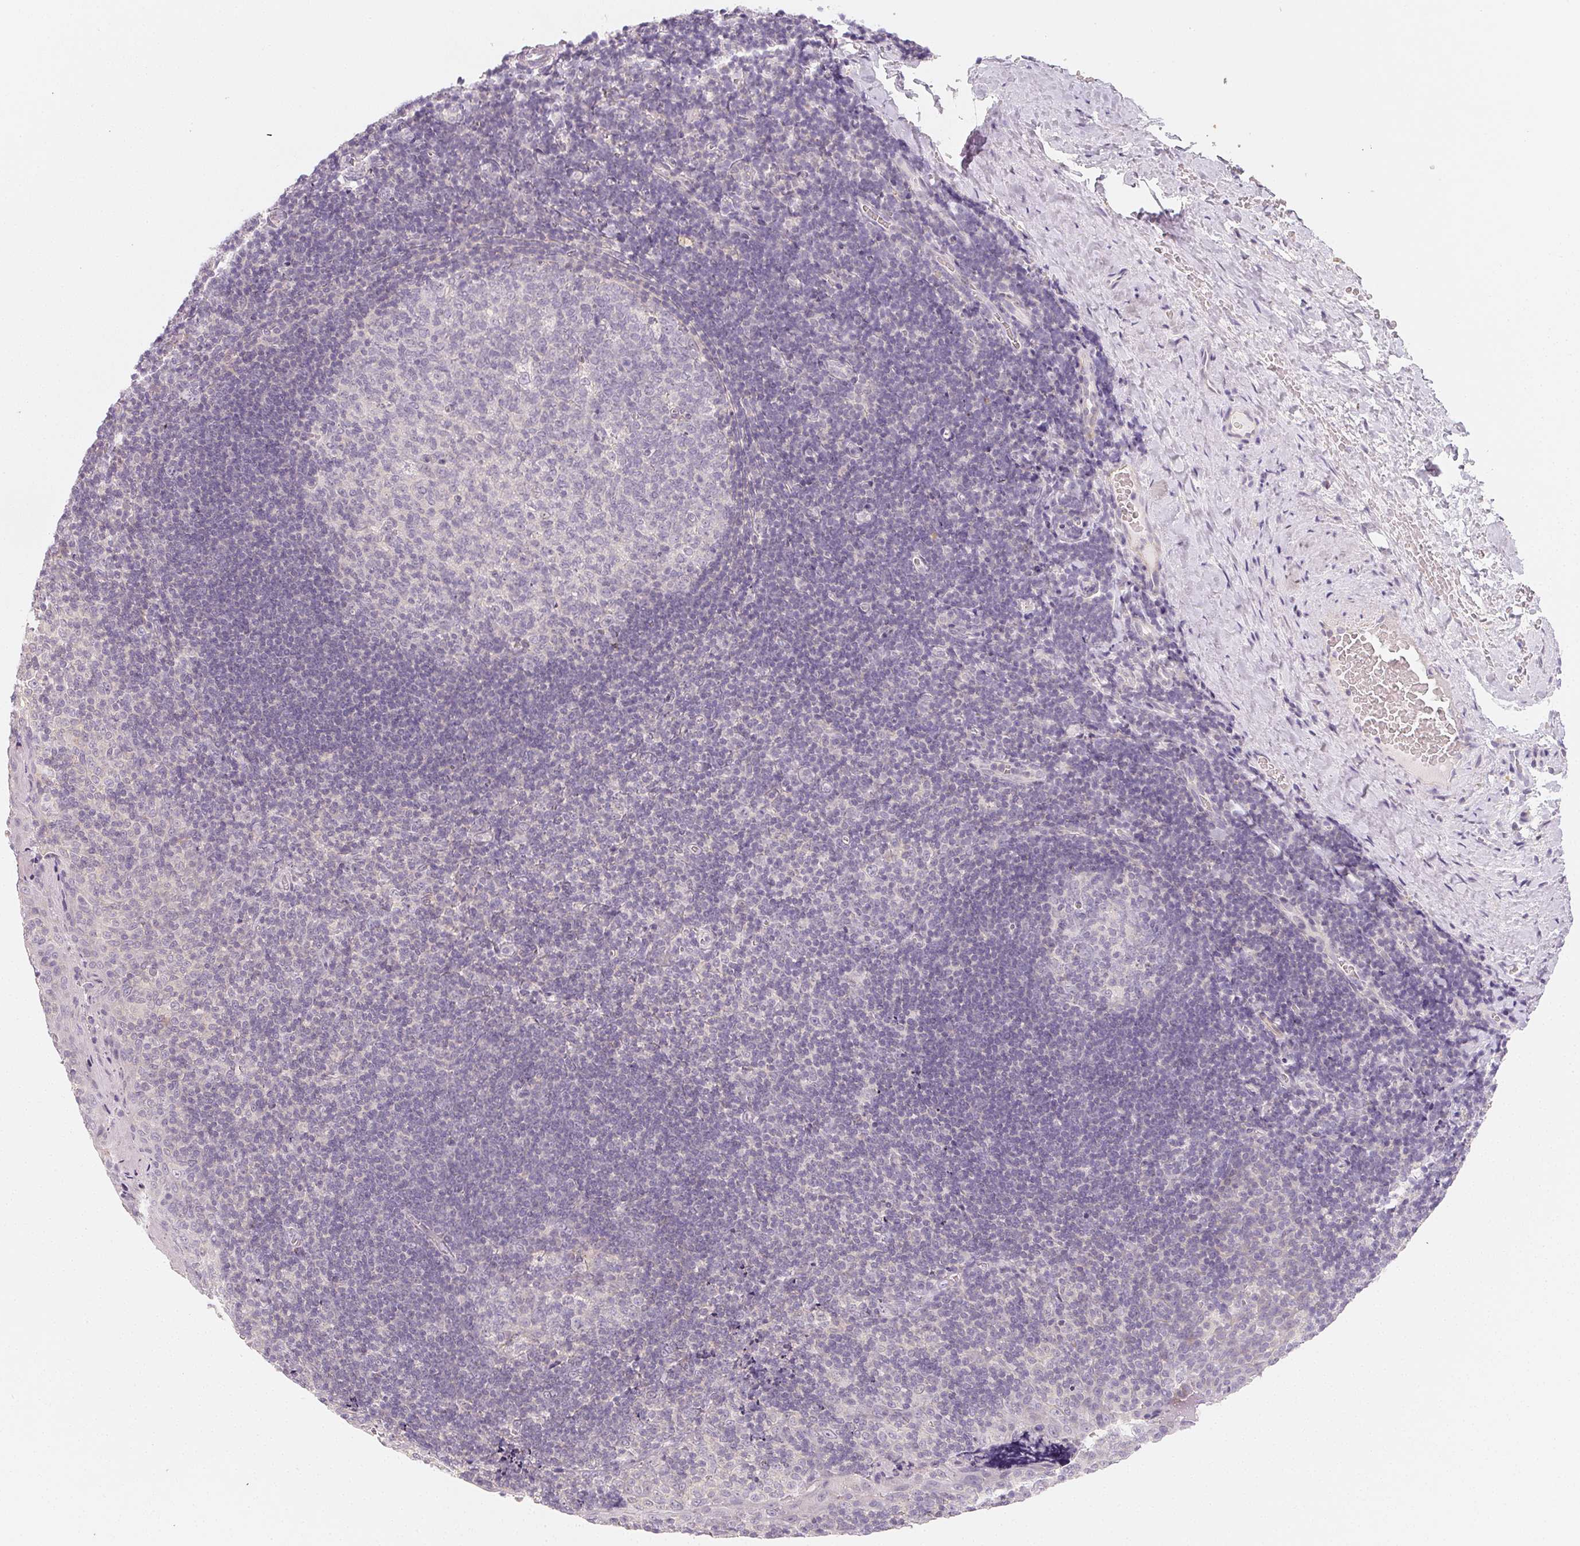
{"staining": {"intensity": "negative", "quantity": "none", "location": "none"}, "tissue": "tonsil", "cell_type": "Germinal center cells", "image_type": "normal", "snomed": [{"axis": "morphology", "description": "Normal tissue, NOS"}, {"axis": "morphology", "description": "Inflammation, NOS"}, {"axis": "topography", "description": "Tonsil"}], "caption": "Germinal center cells are negative for brown protein staining in benign tonsil. (Stains: DAB immunohistochemistry with hematoxylin counter stain, Microscopy: brightfield microscopy at high magnification).", "gene": "LRRC23", "patient": {"sex": "female", "age": 31}}